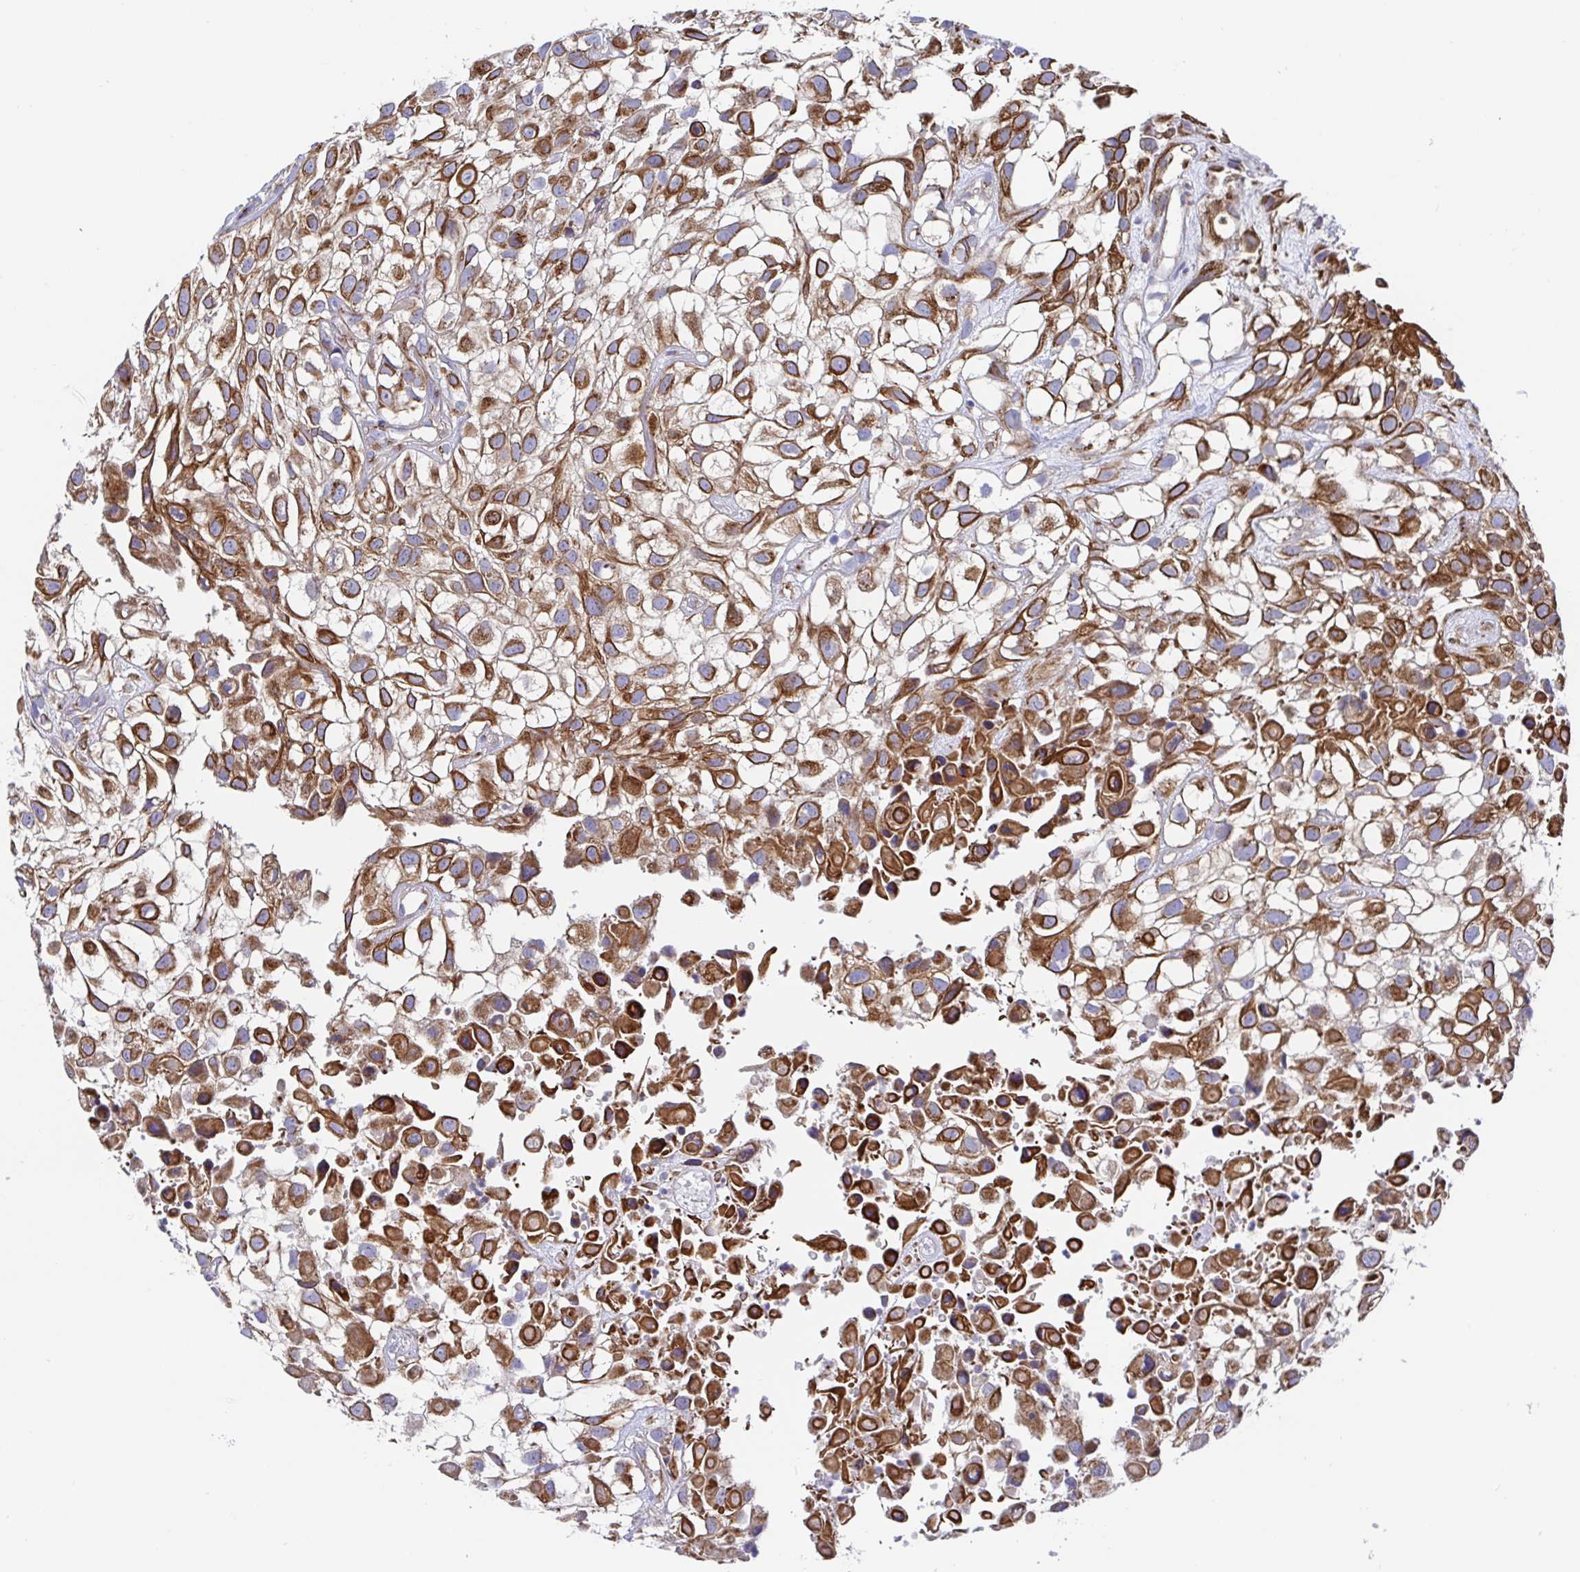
{"staining": {"intensity": "strong", "quantity": ">75%", "location": "cytoplasmic/membranous"}, "tissue": "urothelial cancer", "cell_type": "Tumor cells", "image_type": "cancer", "snomed": [{"axis": "morphology", "description": "Urothelial carcinoma, High grade"}, {"axis": "topography", "description": "Urinary bladder"}], "caption": "Urothelial cancer stained with a brown dye reveals strong cytoplasmic/membranous positive expression in about >75% of tumor cells.", "gene": "GOLGA1", "patient": {"sex": "male", "age": 56}}